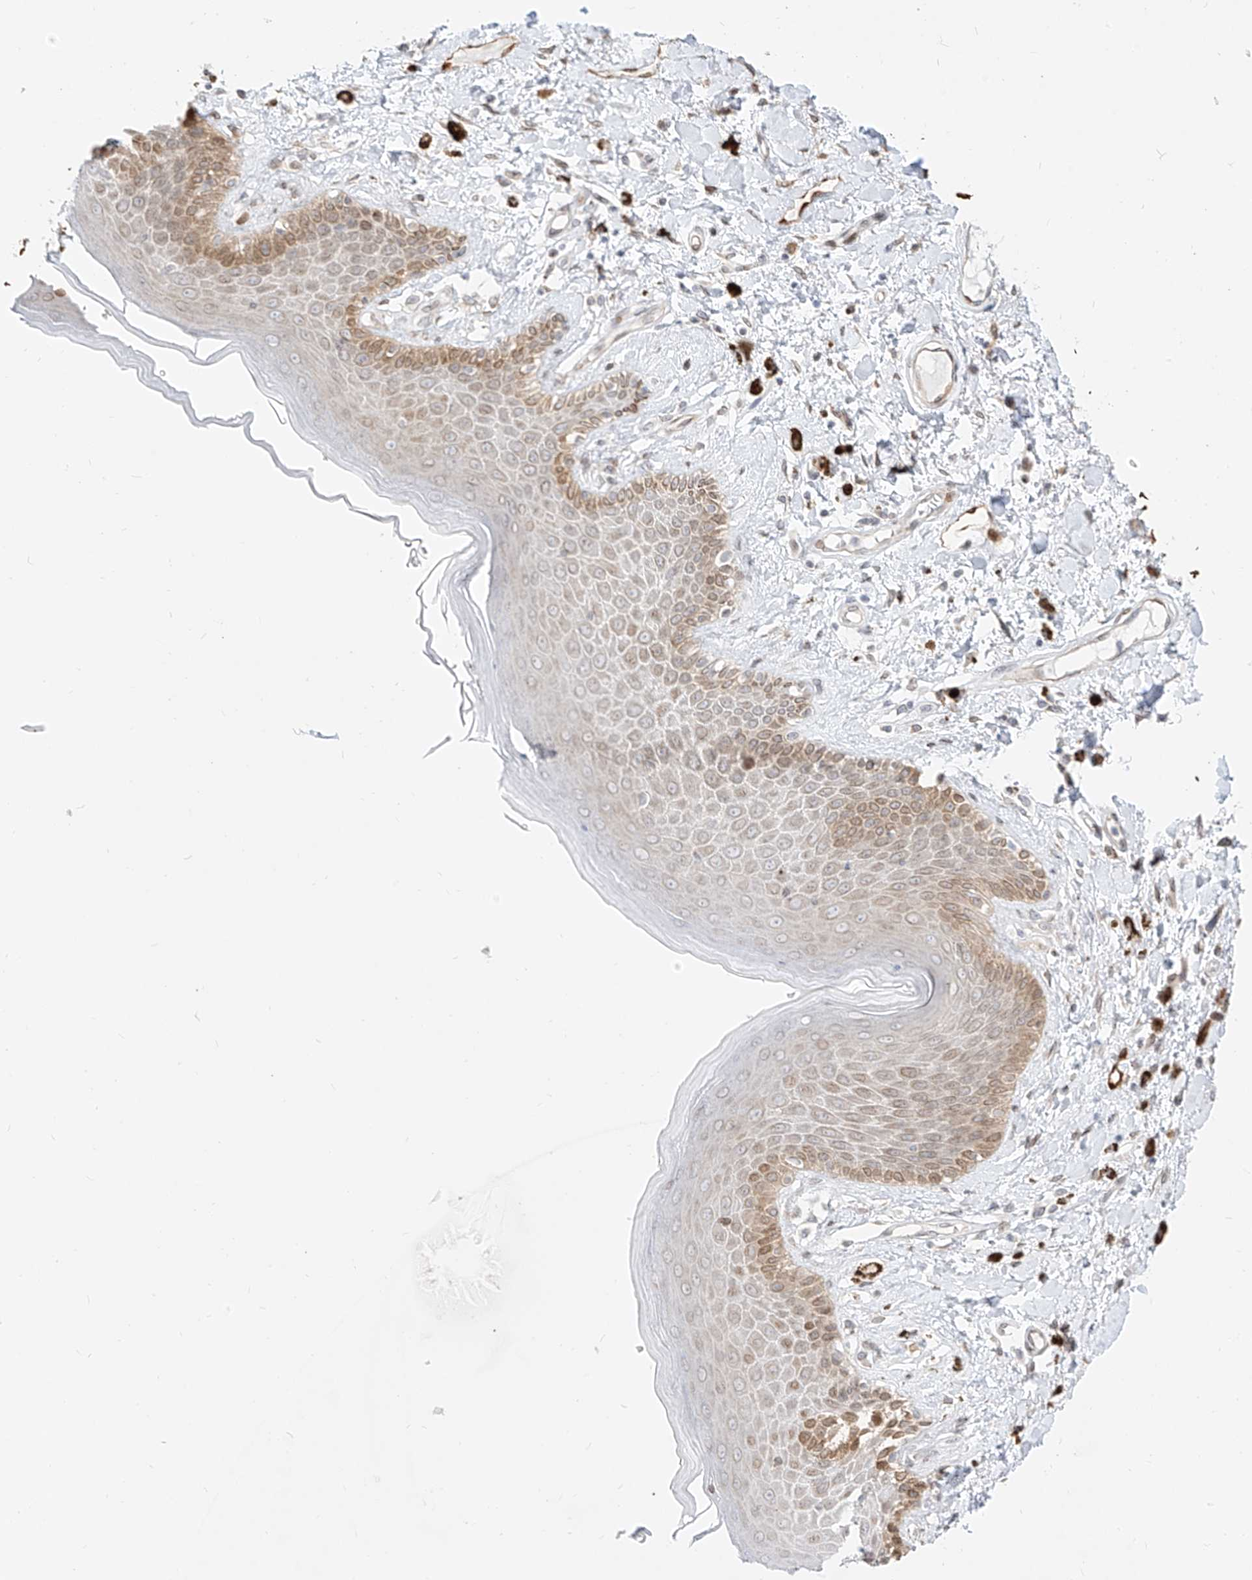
{"staining": {"intensity": "moderate", "quantity": "<25%", "location": "cytoplasmic/membranous"}, "tissue": "skin", "cell_type": "Epidermal cells", "image_type": "normal", "snomed": [{"axis": "morphology", "description": "Normal tissue, NOS"}, {"axis": "topography", "description": "Anal"}], "caption": "Benign skin reveals moderate cytoplasmic/membranous staining in approximately <25% of epidermal cells.", "gene": "NHSL1", "patient": {"sex": "female", "age": 78}}